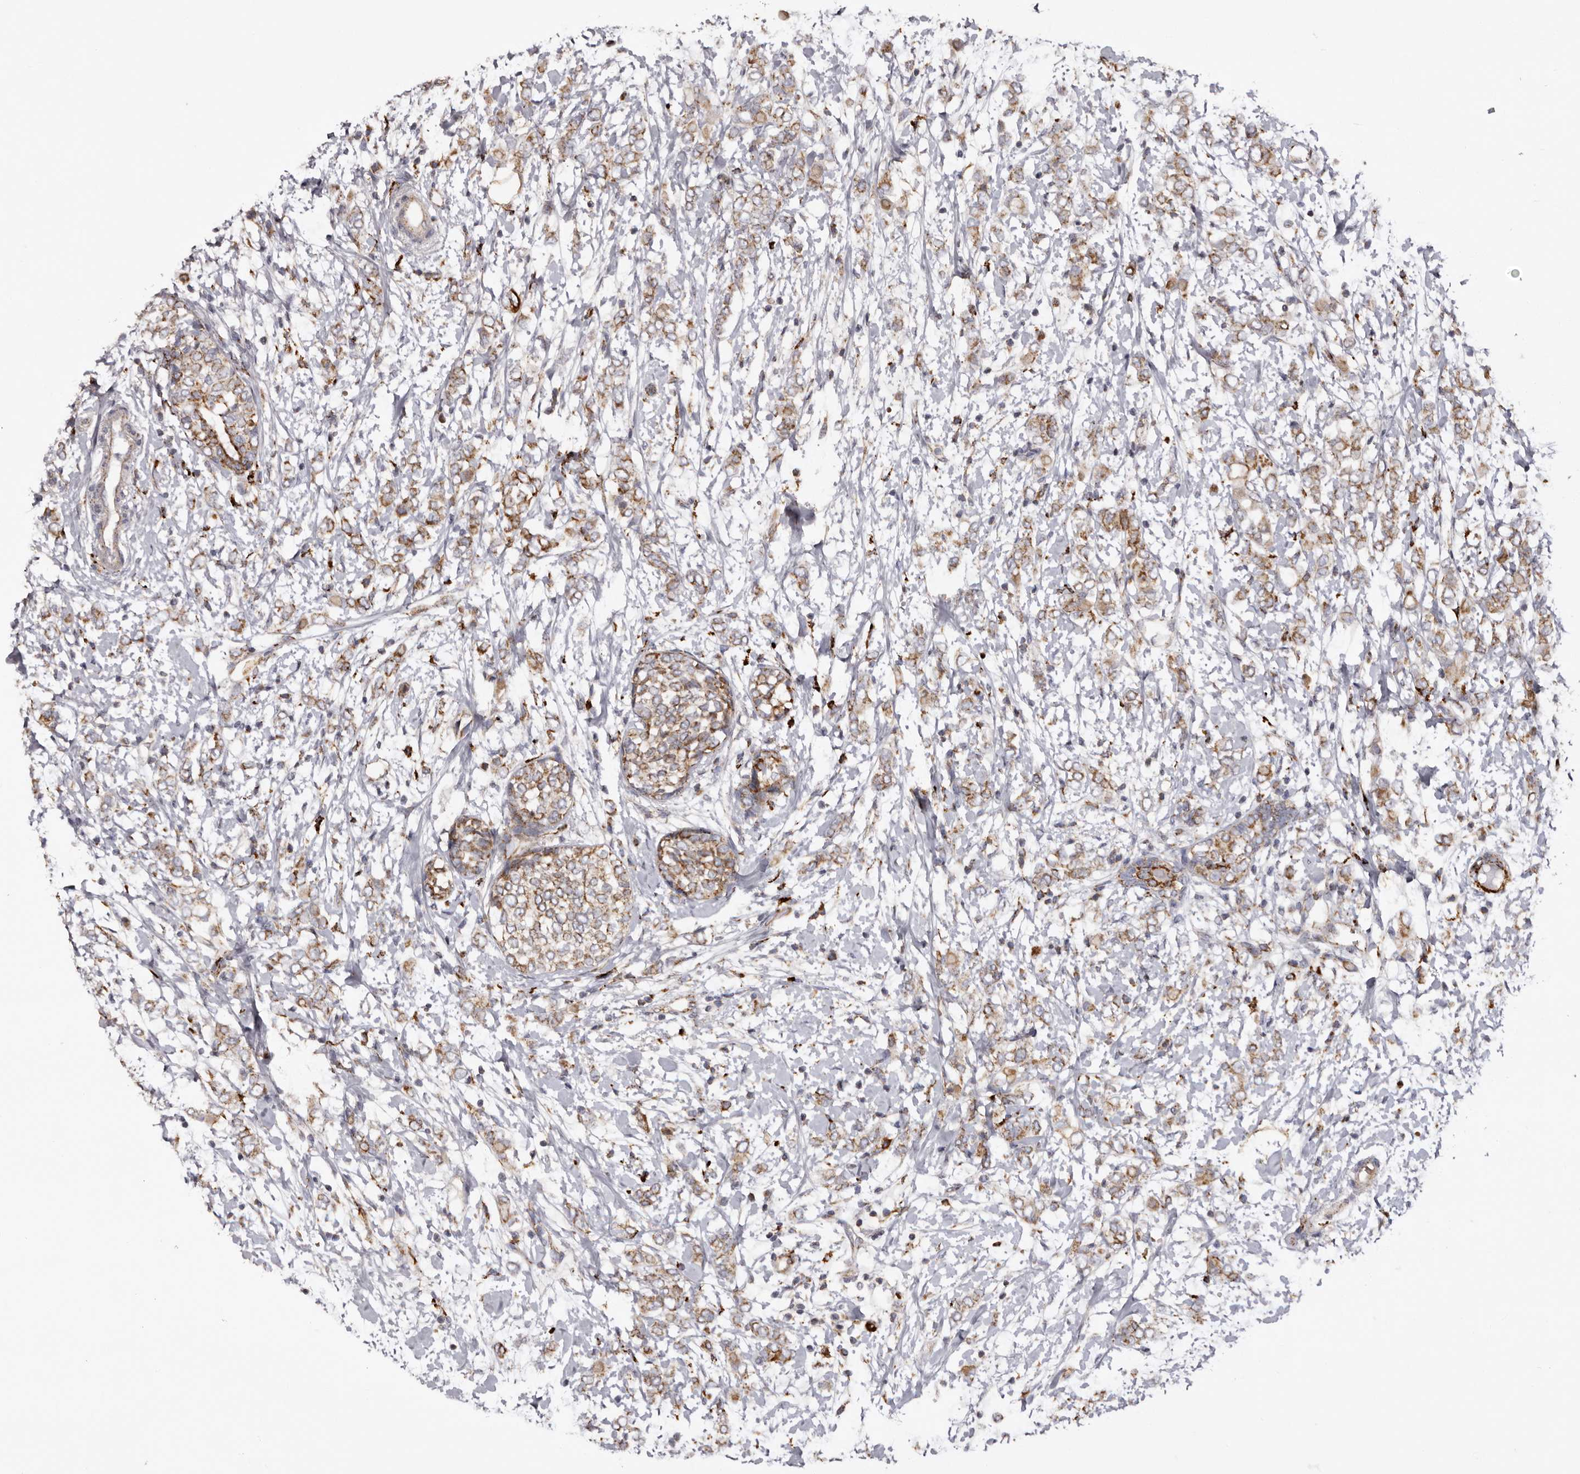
{"staining": {"intensity": "moderate", "quantity": ">75%", "location": "cytoplasmic/membranous"}, "tissue": "breast cancer", "cell_type": "Tumor cells", "image_type": "cancer", "snomed": [{"axis": "morphology", "description": "Normal tissue, NOS"}, {"axis": "morphology", "description": "Lobular carcinoma"}, {"axis": "topography", "description": "Breast"}], "caption": "A brown stain shows moderate cytoplasmic/membranous staining of a protein in human breast lobular carcinoma tumor cells. Using DAB (brown) and hematoxylin (blue) stains, captured at high magnification using brightfield microscopy.", "gene": "MECR", "patient": {"sex": "female", "age": 47}}